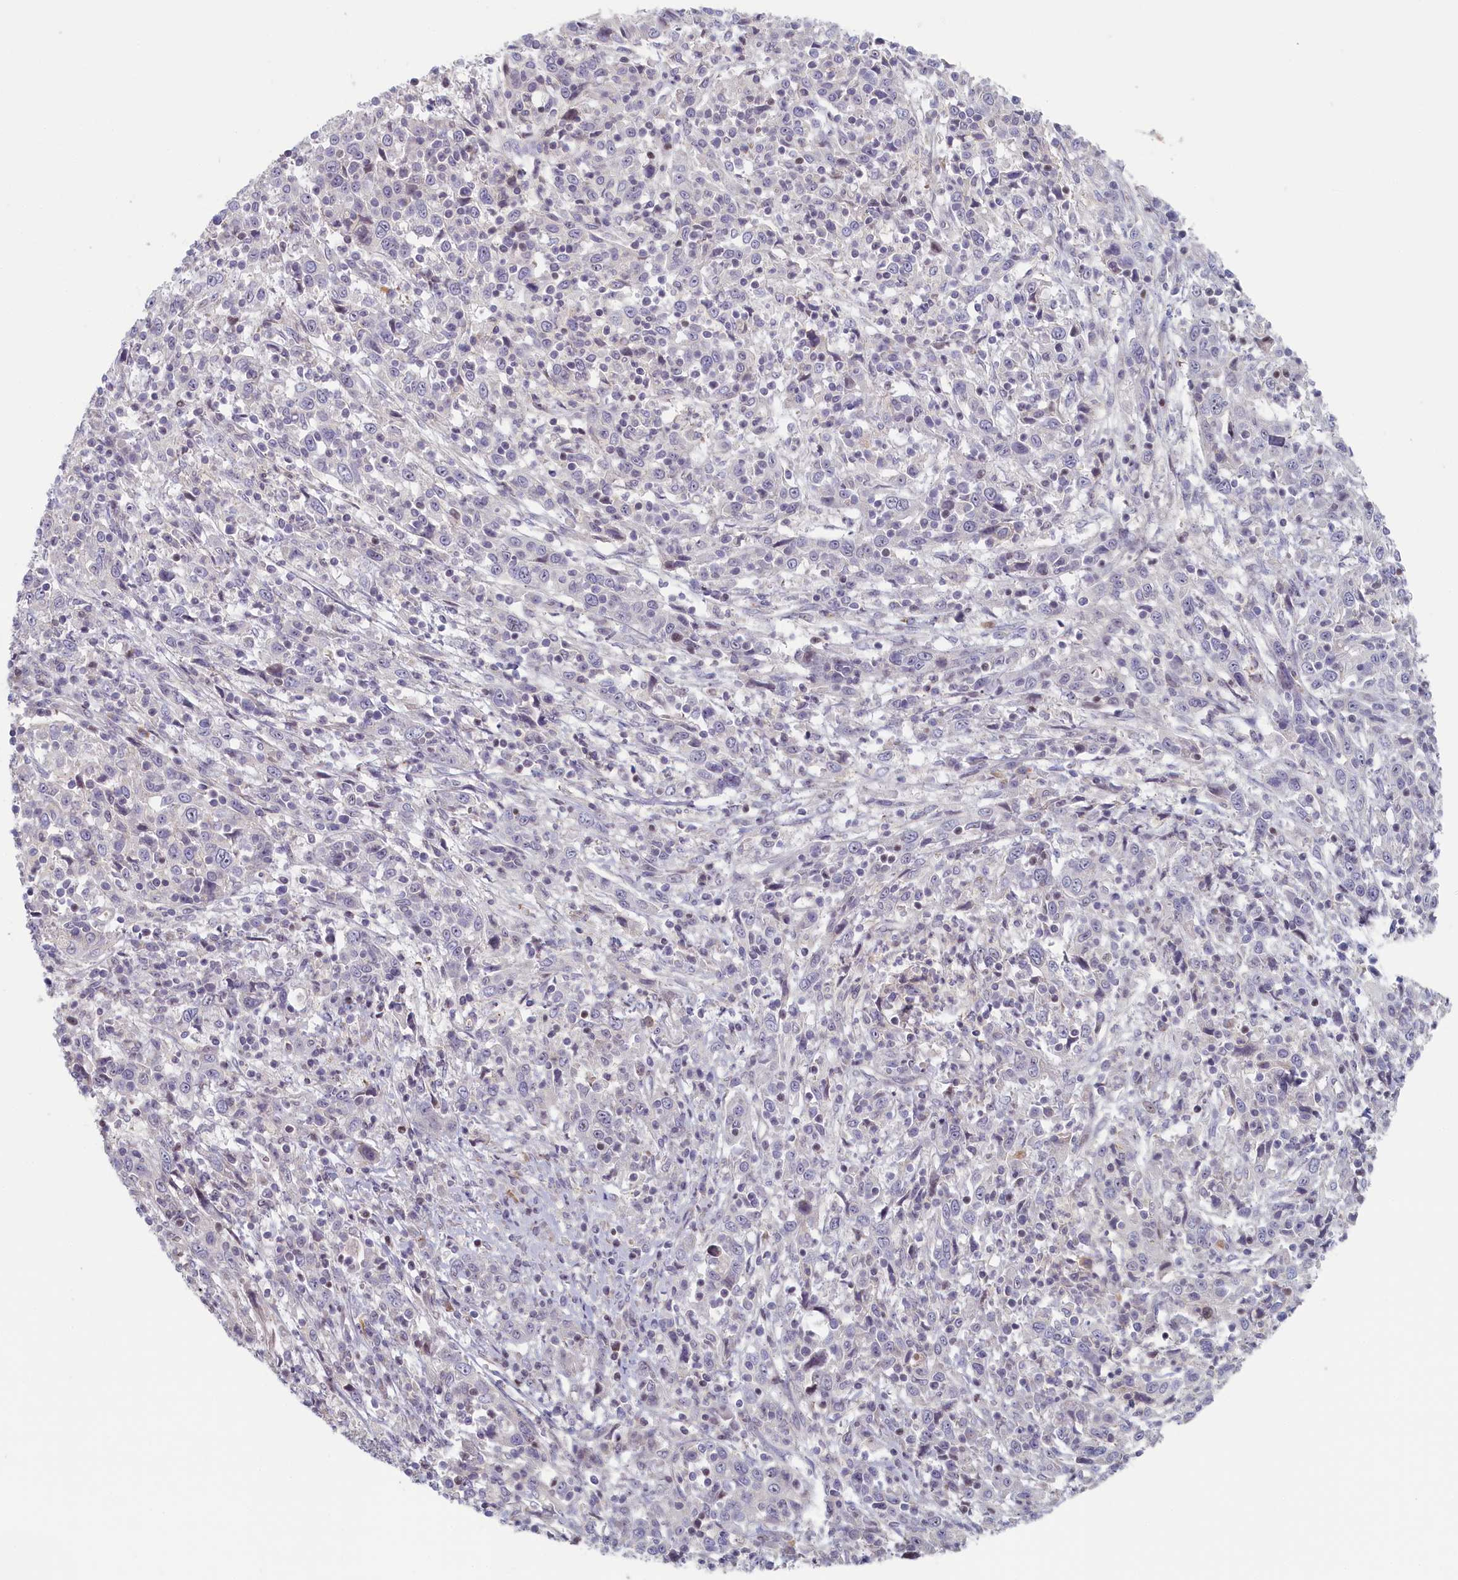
{"staining": {"intensity": "negative", "quantity": "none", "location": "none"}, "tissue": "cervical cancer", "cell_type": "Tumor cells", "image_type": "cancer", "snomed": [{"axis": "morphology", "description": "Squamous cell carcinoma, NOS"}, {"axis": "topography", "description": "Cervix"}], "caption": "Tumor cells are negative for brown protein staining in cervical squamous cell carcinoma.", "gene": "INTS4", "patient": {"sex": "female", "age": 46}}